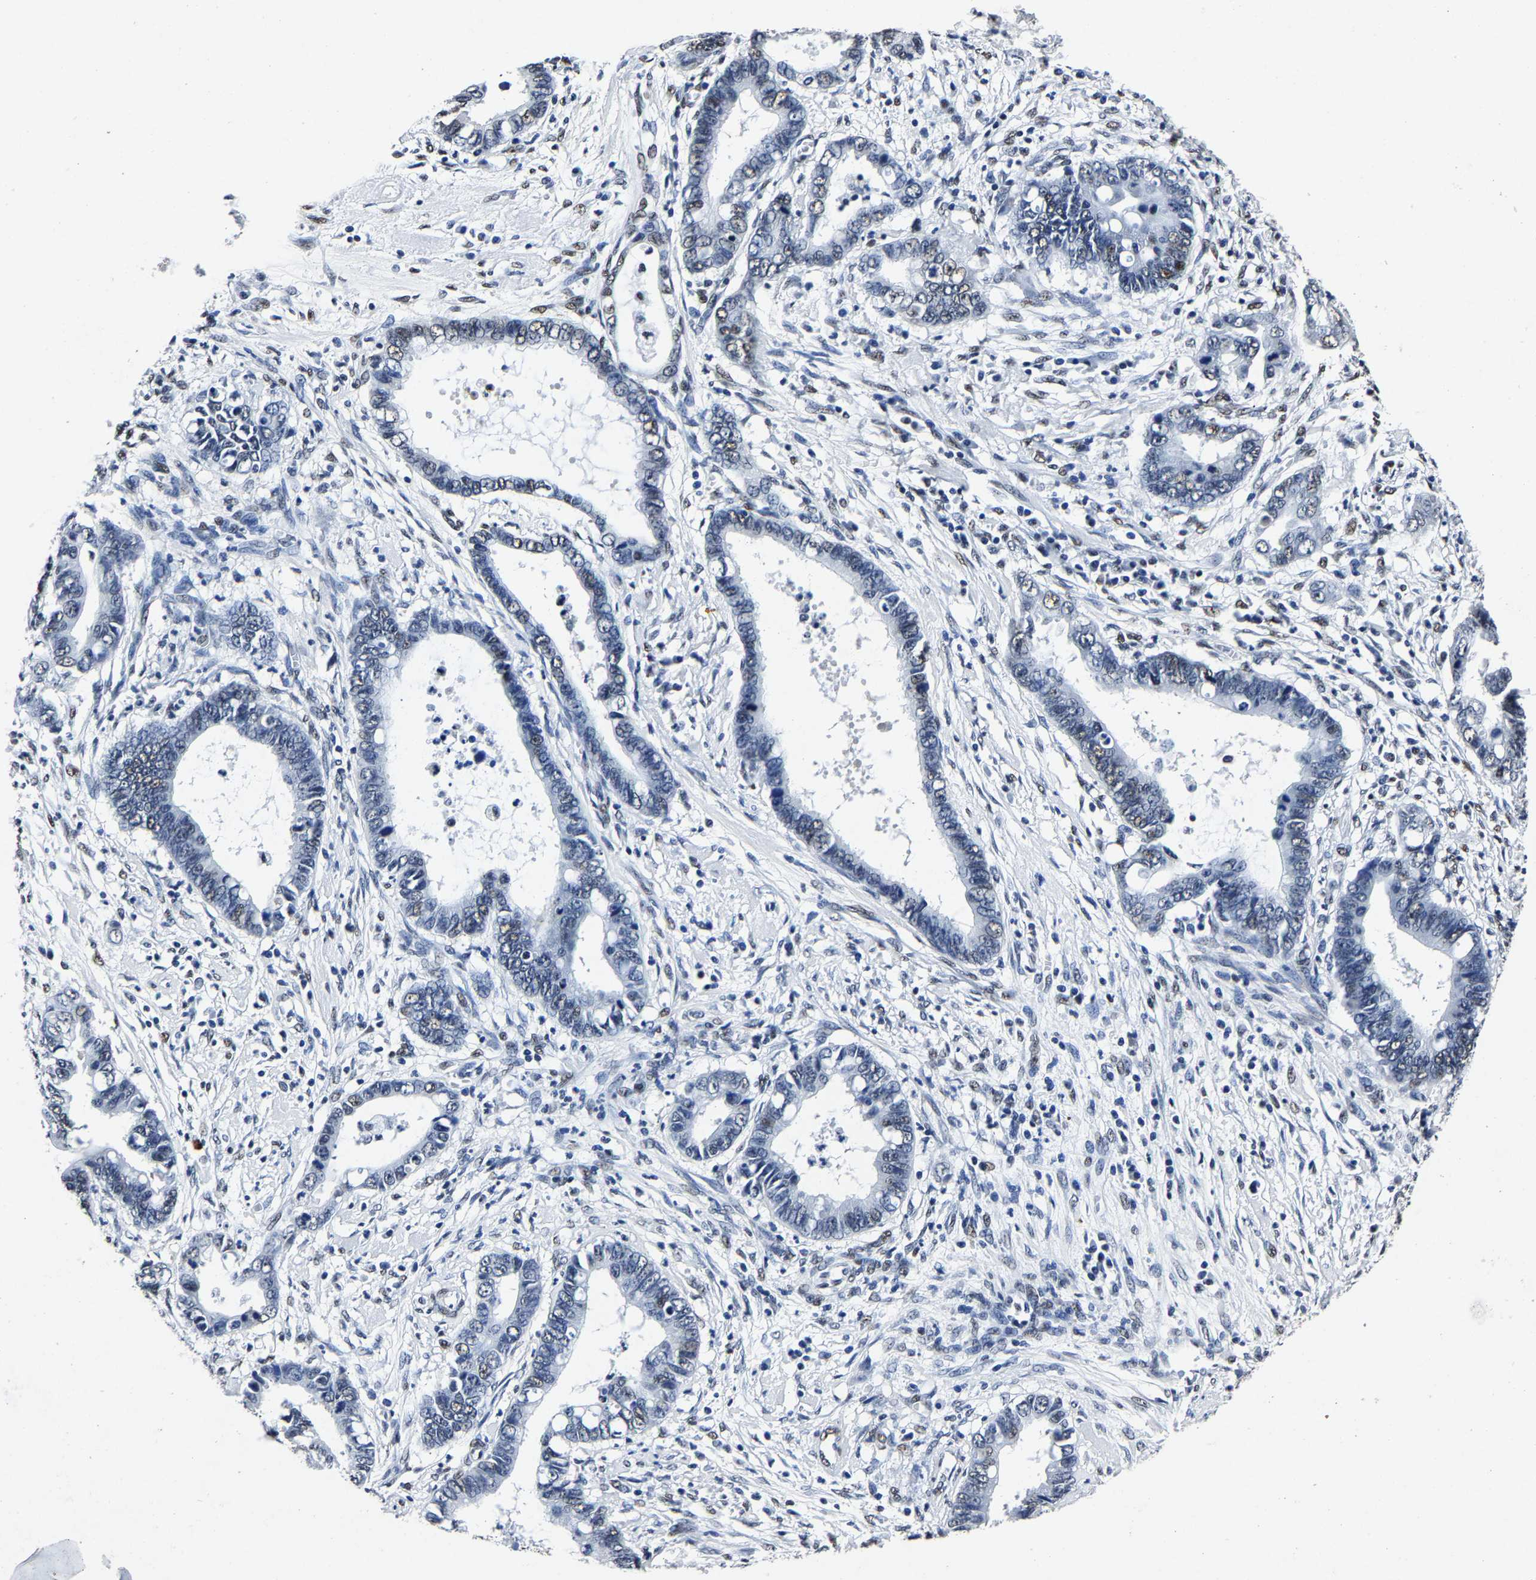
{"staining": {"intensity": "moderate", "quantity": "25%-75%", "location": "nuclear"}, "tissue": "cervical cancer", "cell_type": "Tumor cells", "image_type": "cancer", "snomed": [{"axis": "morphology", "description": "Adenocarcinoma, NOS"}, {"axis": "topography", "description": "Cervix"}], "caption": "The micrograph displays a brown stain indicating the presence of a protein in the nuclear of tumor cells in cervical cancer.", "gene": "RBM45", "patient": {"sex": "female", "age": 44}}